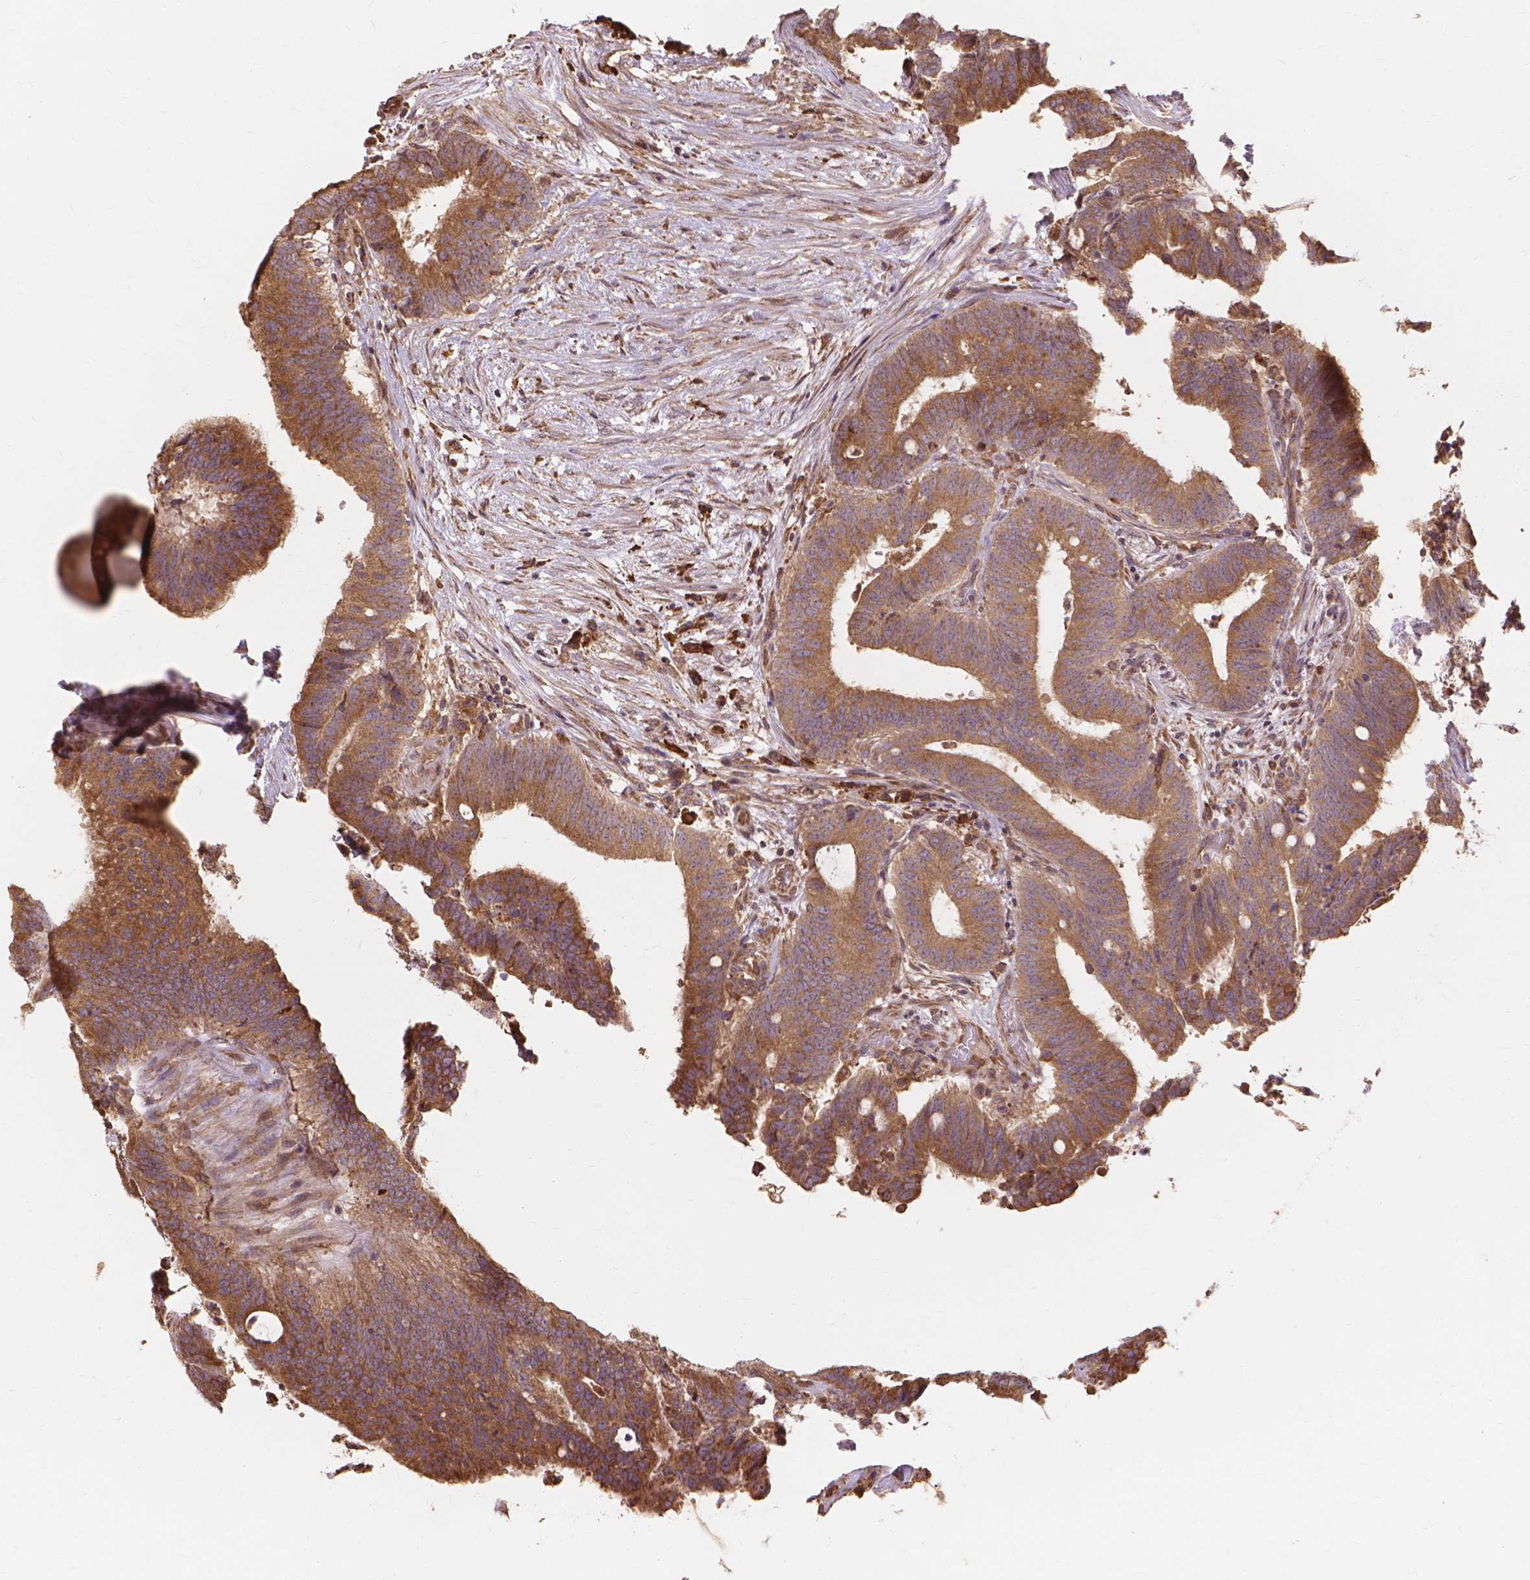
{"staining": {"intensity": "moderate", "quantity": ">75%", "location": "cytoplasmic/membranous"}, "tissue": "colorectal cancer", "cell_type": "Tumor cells", "image_type": "cancer", "snomed": [{"axis": "morphology", "description": "Adenocarcinoma, NOS"}, {"axis": "topography", "description": "Colon"}], "caption": "Immunohistochemistry (IHC) histopathology image of colorectal adenocarcinoma stained for a protein (brown), which shows medium levels of moderate cytoplasmic/membranous expression in about >75% of tumor cells.", "gene": "TAB2", "patient": {"sex": "female", "age": 43}}